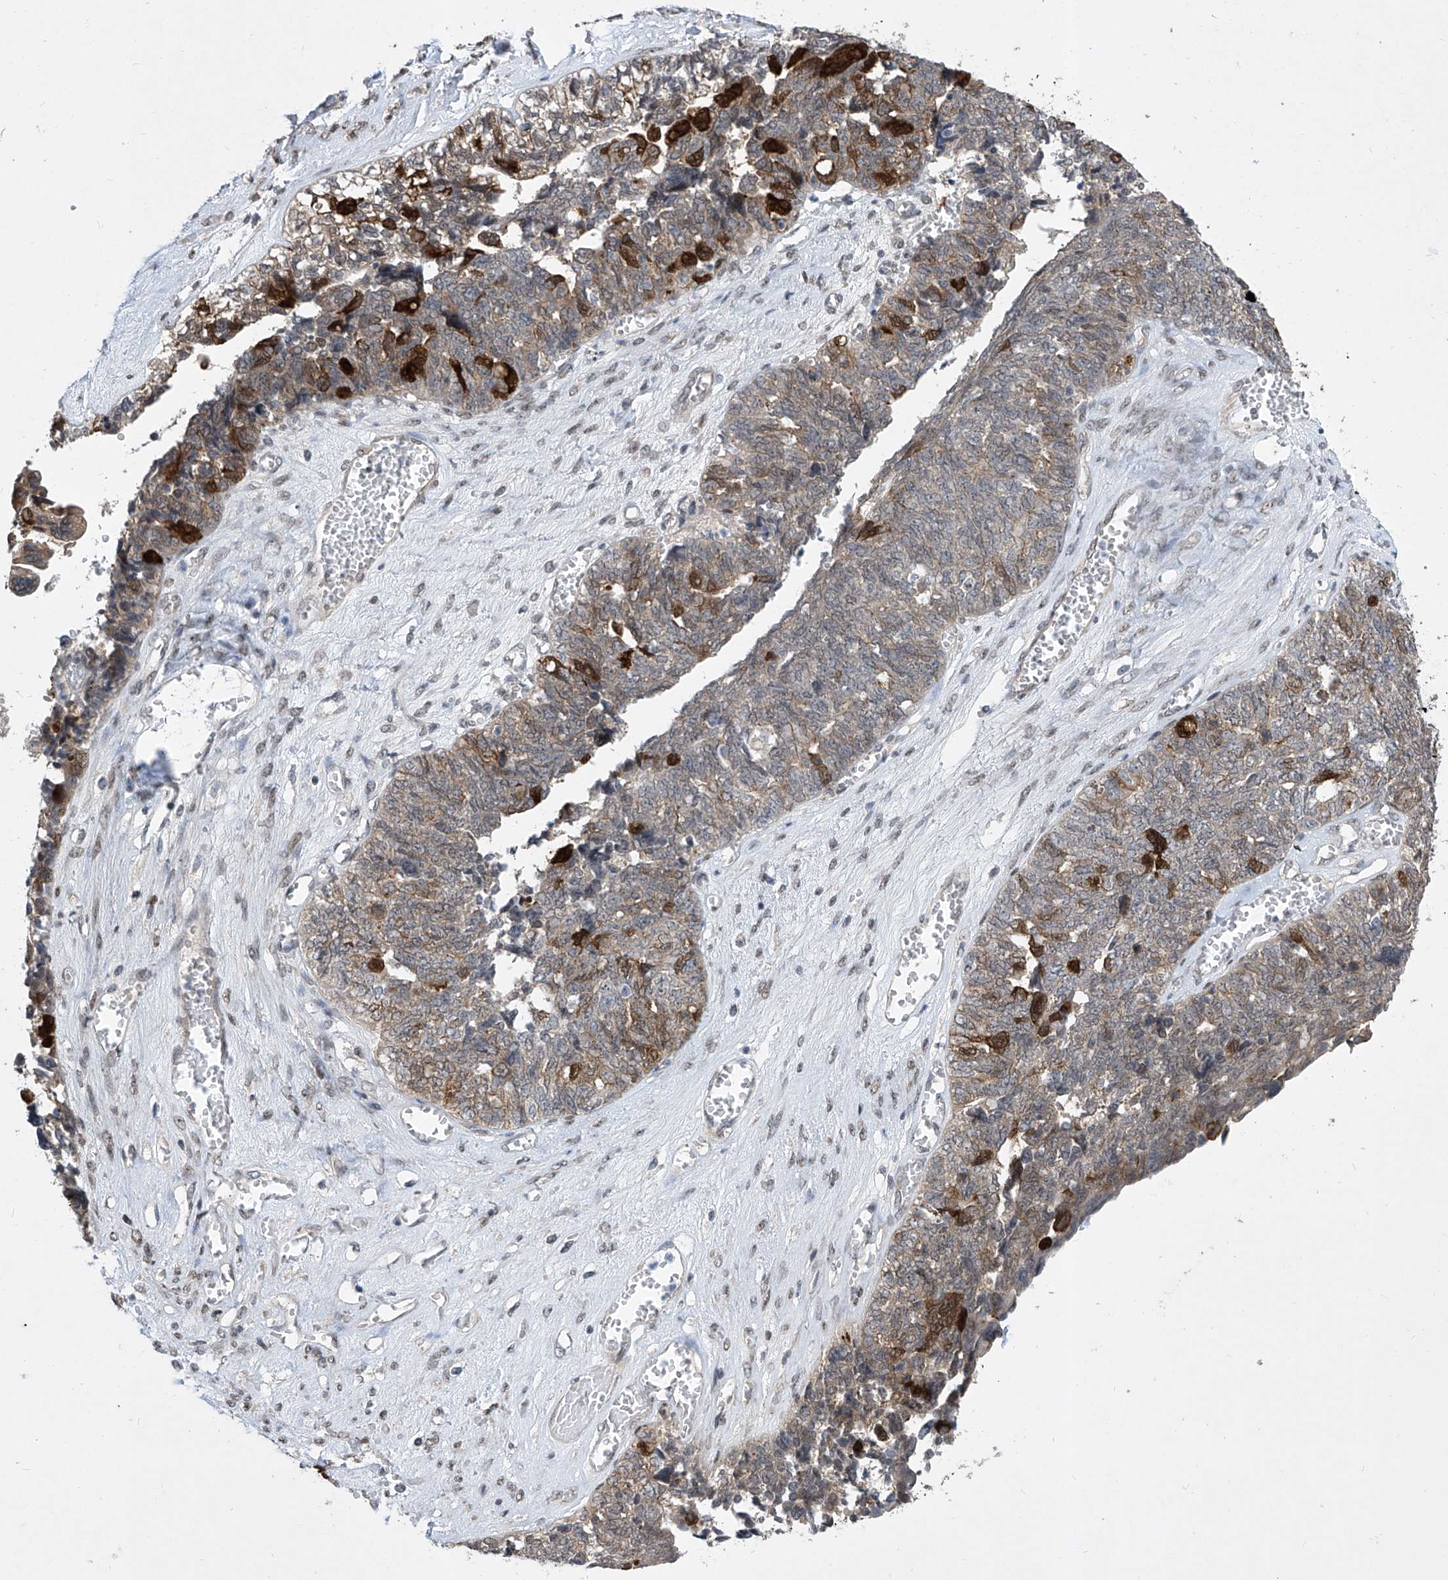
{"staining": {"intensity": "strong", "quantity": "<25%", "location": "cytoplasmic/membranous,nuclear"}, "tissue": "ovarian cancer", "cell_type": "Tumor cells", "image_type": "cancer", "snomed": [{"axis": "morphology", "description": "Cystadenocarcinoma, serous, NOS"}, {"axis": "topography", "description": "Ovary"}], "caption": "Immunohistochemical staining of ovarian cancer (serous cystadenocarcinoma) demonstrates medium levels of strong cytoplasmic/membranous and nuclear protein staining in about <25% of tumor cells. The staining was performed using DAB, with brown indicating positive protein expression. Nuclei are stained blue with hematoxylin.", "gene": "CETN2", "patient": {"sex": "female", "age": 79}}